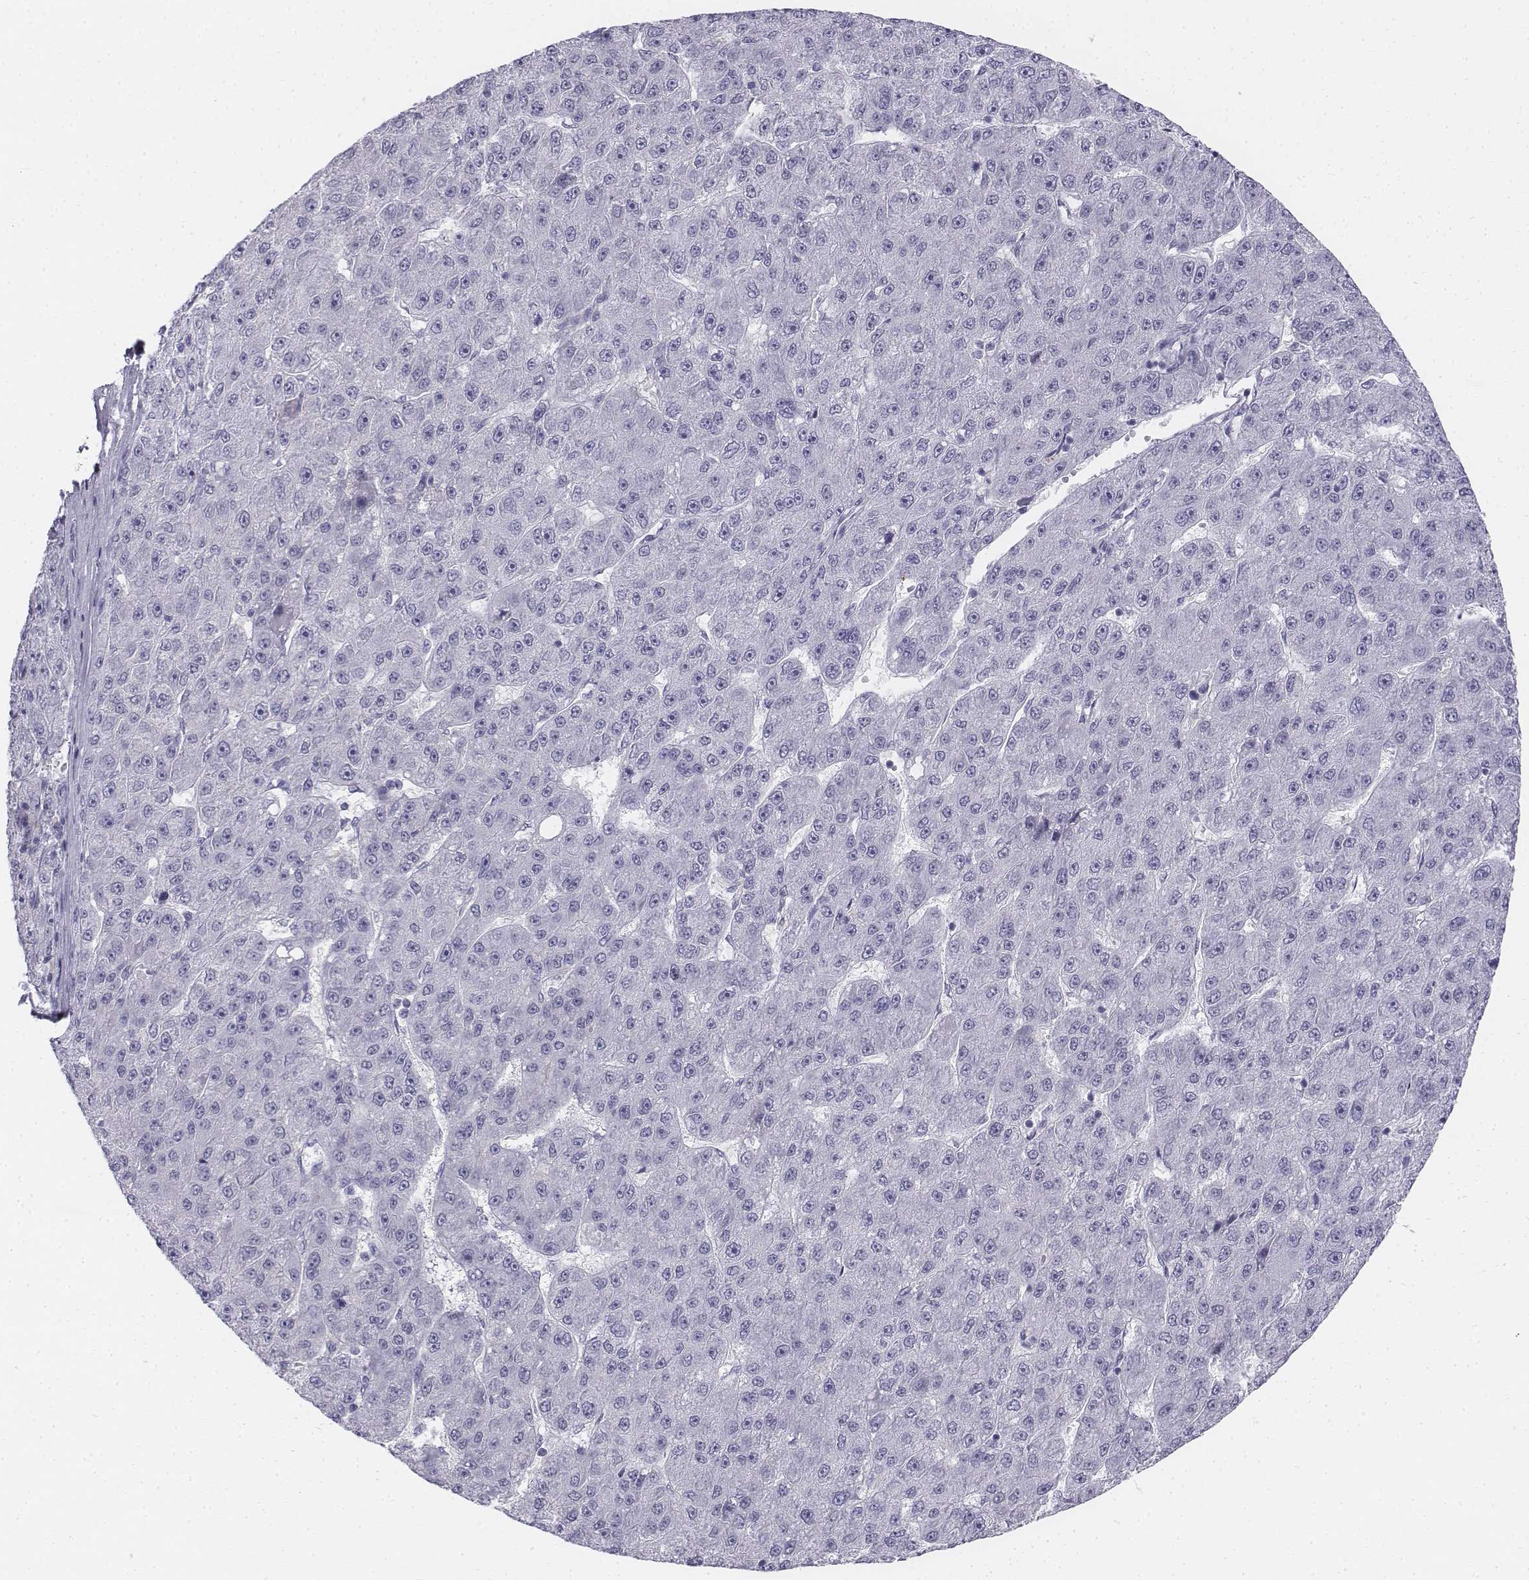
{"staining": {"intensity": "negative", "quantity": "none", "location": "none"}, "tissue": "liver cancer", "cell_type": "Tumor cells", "image_type": "cancer", "snomed": [{"axis": "morphology", "description": "Carcinoma, Hepatocellular, NOS"}, {"axis": "topography", "description": "Liver"}], "caption": "An immunohistochemistry micrograph of liver cancer is shown. There is no staining in tumor cells of liver cancer.", "gene": "TH", "patient": {"sex": "male", "age": 67}}